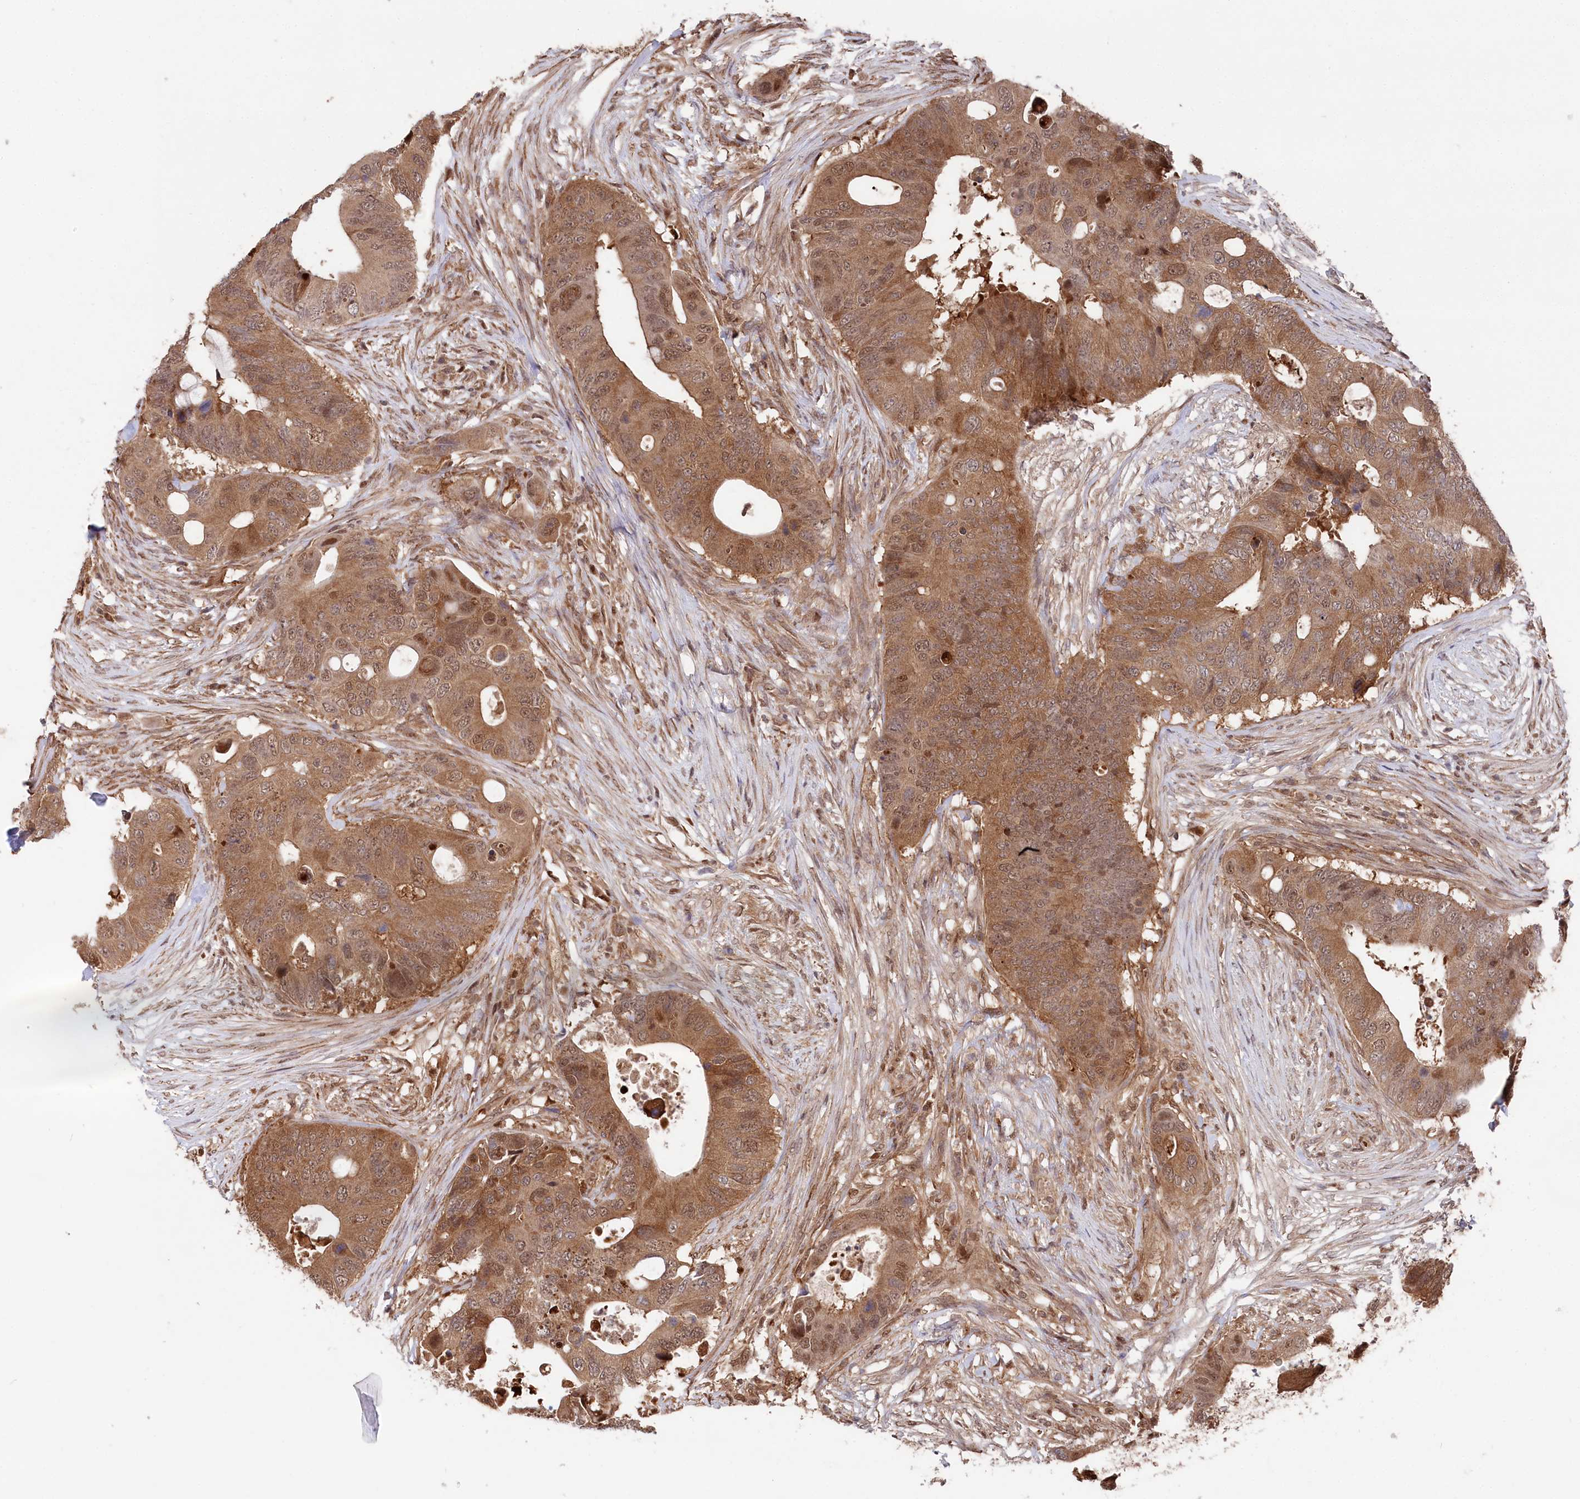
{"staining": {"intensity": "moderate", "quantity": ">75%", "location": "cytoplasmic/membranous,nuclear"}, "tissue": "colorectal cancer", "cell_type": "Tumor cells", "image_type": "cancer", "snomed": [{"axis": "morphology", "description": "Adenocarcinoma, NOS"}, {"axis": "topography", "description": "Colon"}], "caption": "IHC (DAB) staining of human colorectal cancer reveals moderate cytoplasmic/membranous and nuclear protein expression in about >75% of tumor cells.", "gene": "PSMA1", "patient": {"sex": "male", "age": 71}}